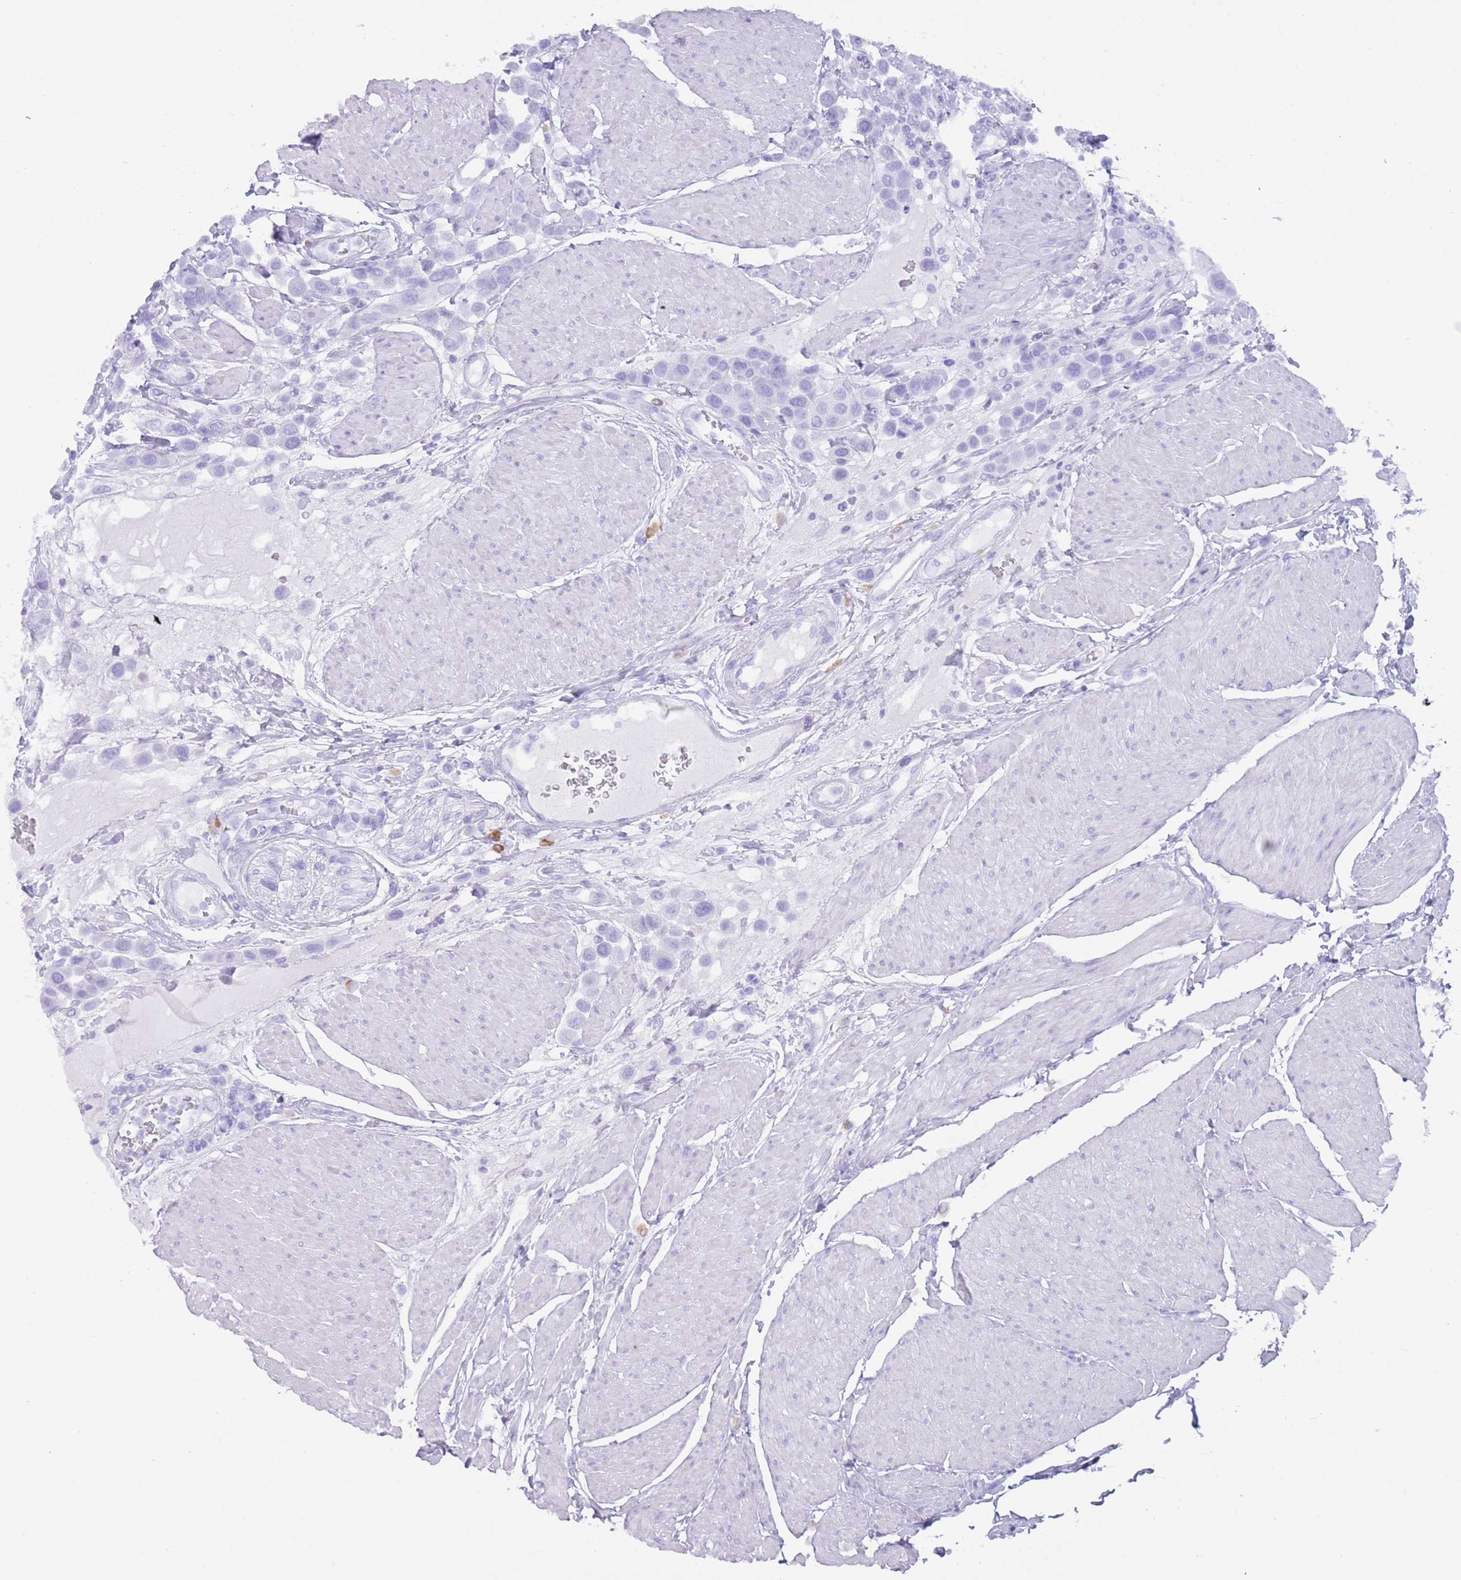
{"staining": {"intensity": "negative", "quantity": "none", "location": "none"}, "tissue": "urothelial cancer", "cell_type": "Tumor cells", "image_type": "cancer", "snomed": [{"axis": "morphology", "description": "Urothelial carcinoma, High grade"}, {"axis": "topography", "description": "Urinary bladder"}], "caption": "The immunohistochemistry histopathology image has no significant expression in tumor cells of urothelial carcinoma (high-grade) tissue.", "gene": "MYADML2", "patient": {"sex": "male", "age": 50}}